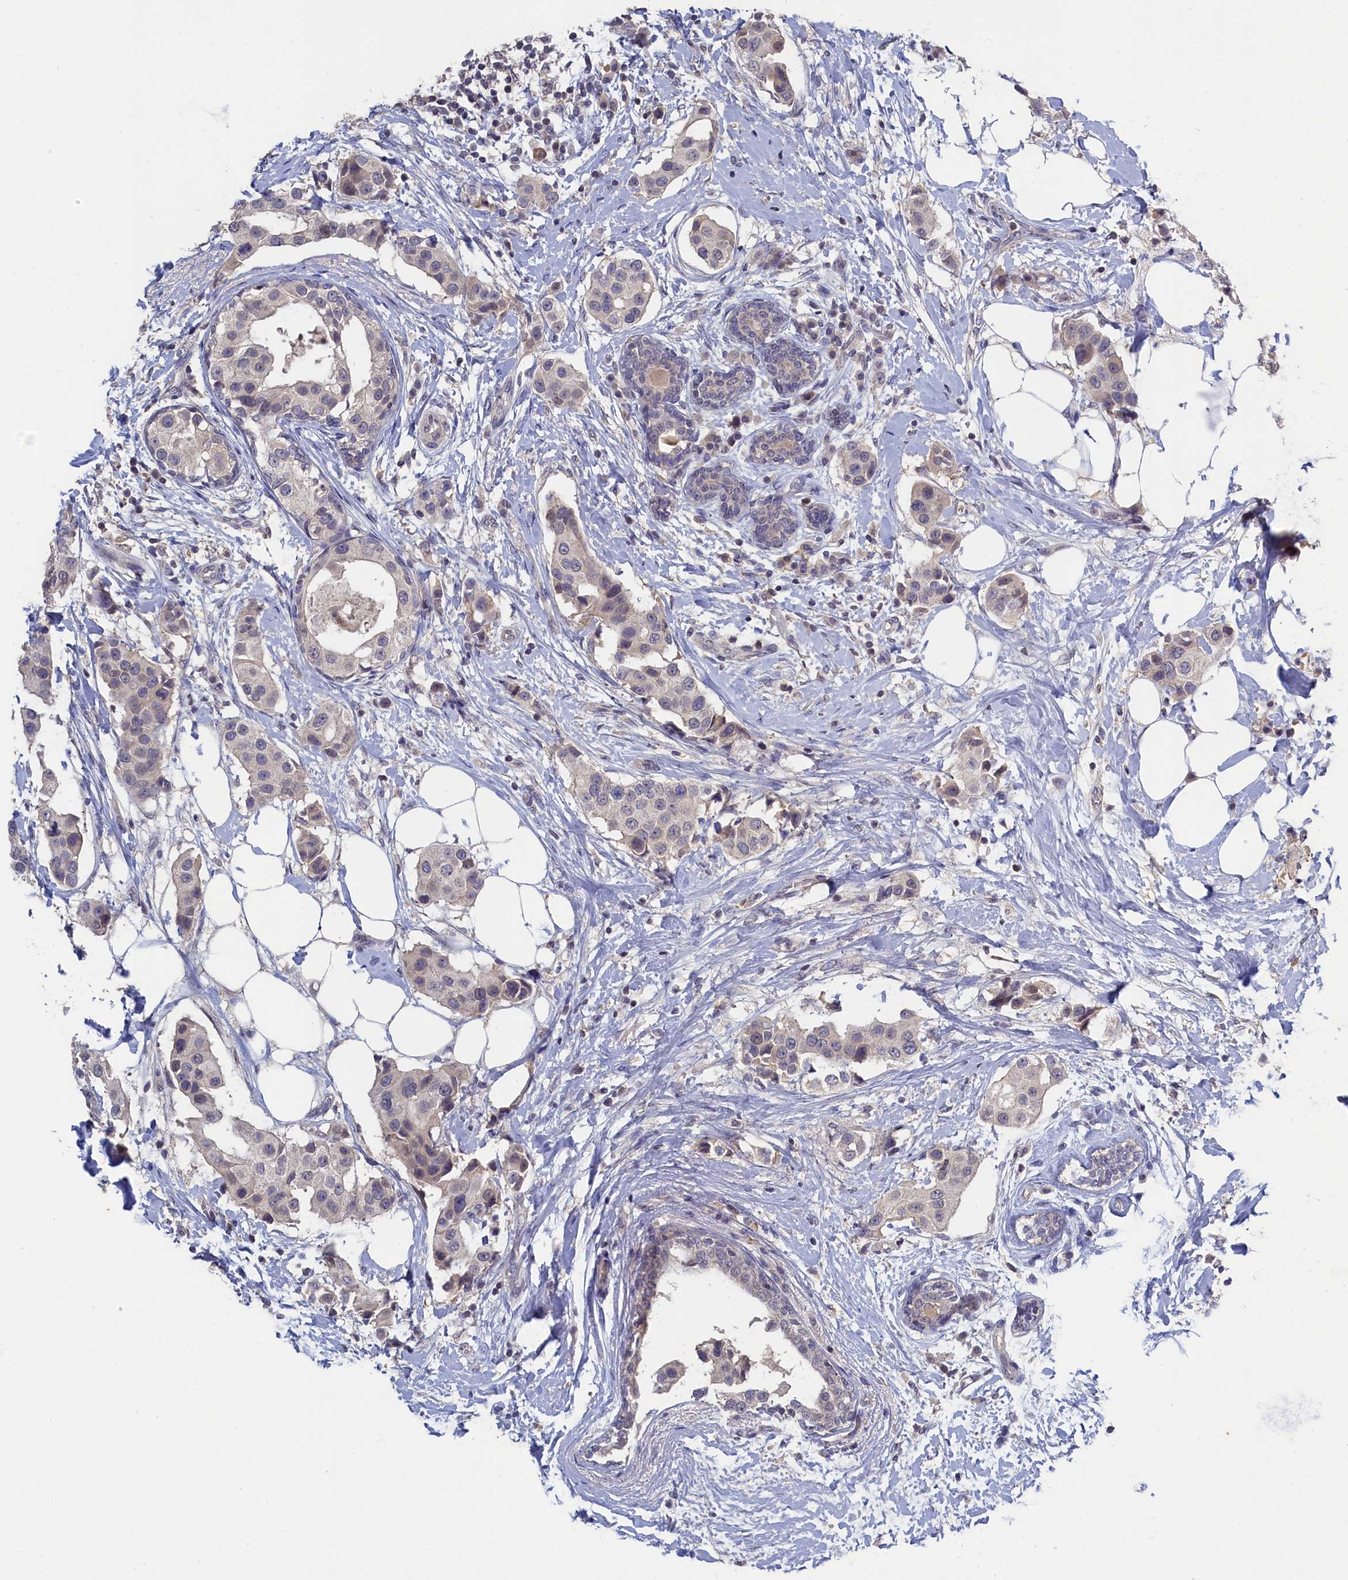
{"staining": {"intensity": "negative", "quantity": "none", "location": "none"}, "tissue": "breast cancer", "cell_type": "Tumor cells", "image_type": "cancer", "snomed": [{"axis": "morphology", "description": "Normal tissue, NOS"}, {"axis": "morphology", "description": "Duct carcinoma"}, {"axis": "topography", "description": "Breast"}], "caption": "Tumor cells show no significant positivity in breast cancer.", "gene": "CELF5", "patient": {"sex": "female", "age": 39}}